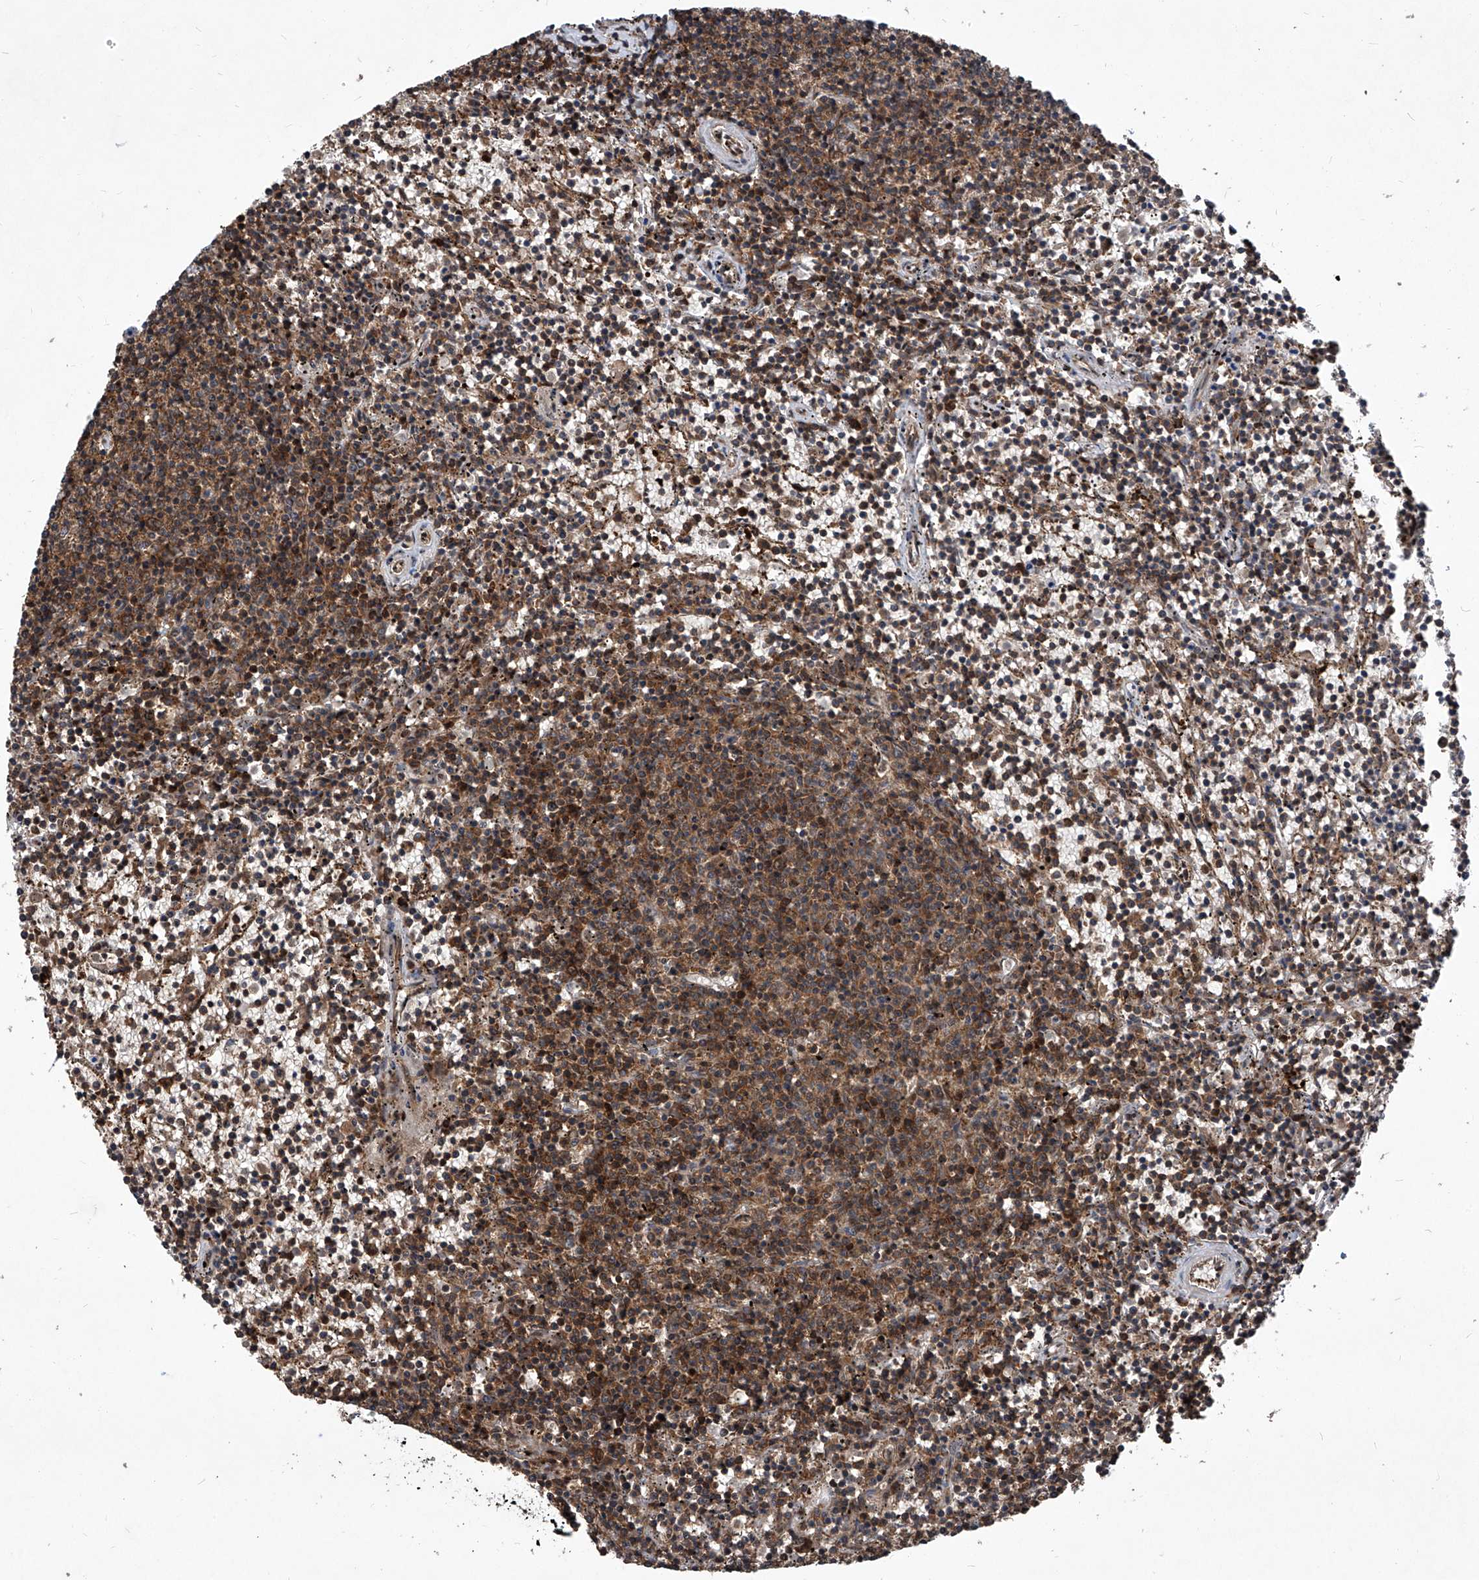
{"staining": {"intensity": "moderate", "quantity": ">75%", "location": "nuclear"}, "tissue": "lymphoma", "cell_type": "Tumor cells", "image_type": "cancer", "snomed": [{"axis": "morphology", "description": "Malignant lymphoma, non-Hodgkin's type, Low grade"}, {"axis": "topography", "description": "Spleen"}], "caption": "A histopathology image of malignant lymphoma, non-Hodgkin's type (low-grade) stained for a protein demonstrates moderate nuclear brown staining in tumor cells.", "gene": "PSMB1", "patient": {"sex": "female", "age": 50}}